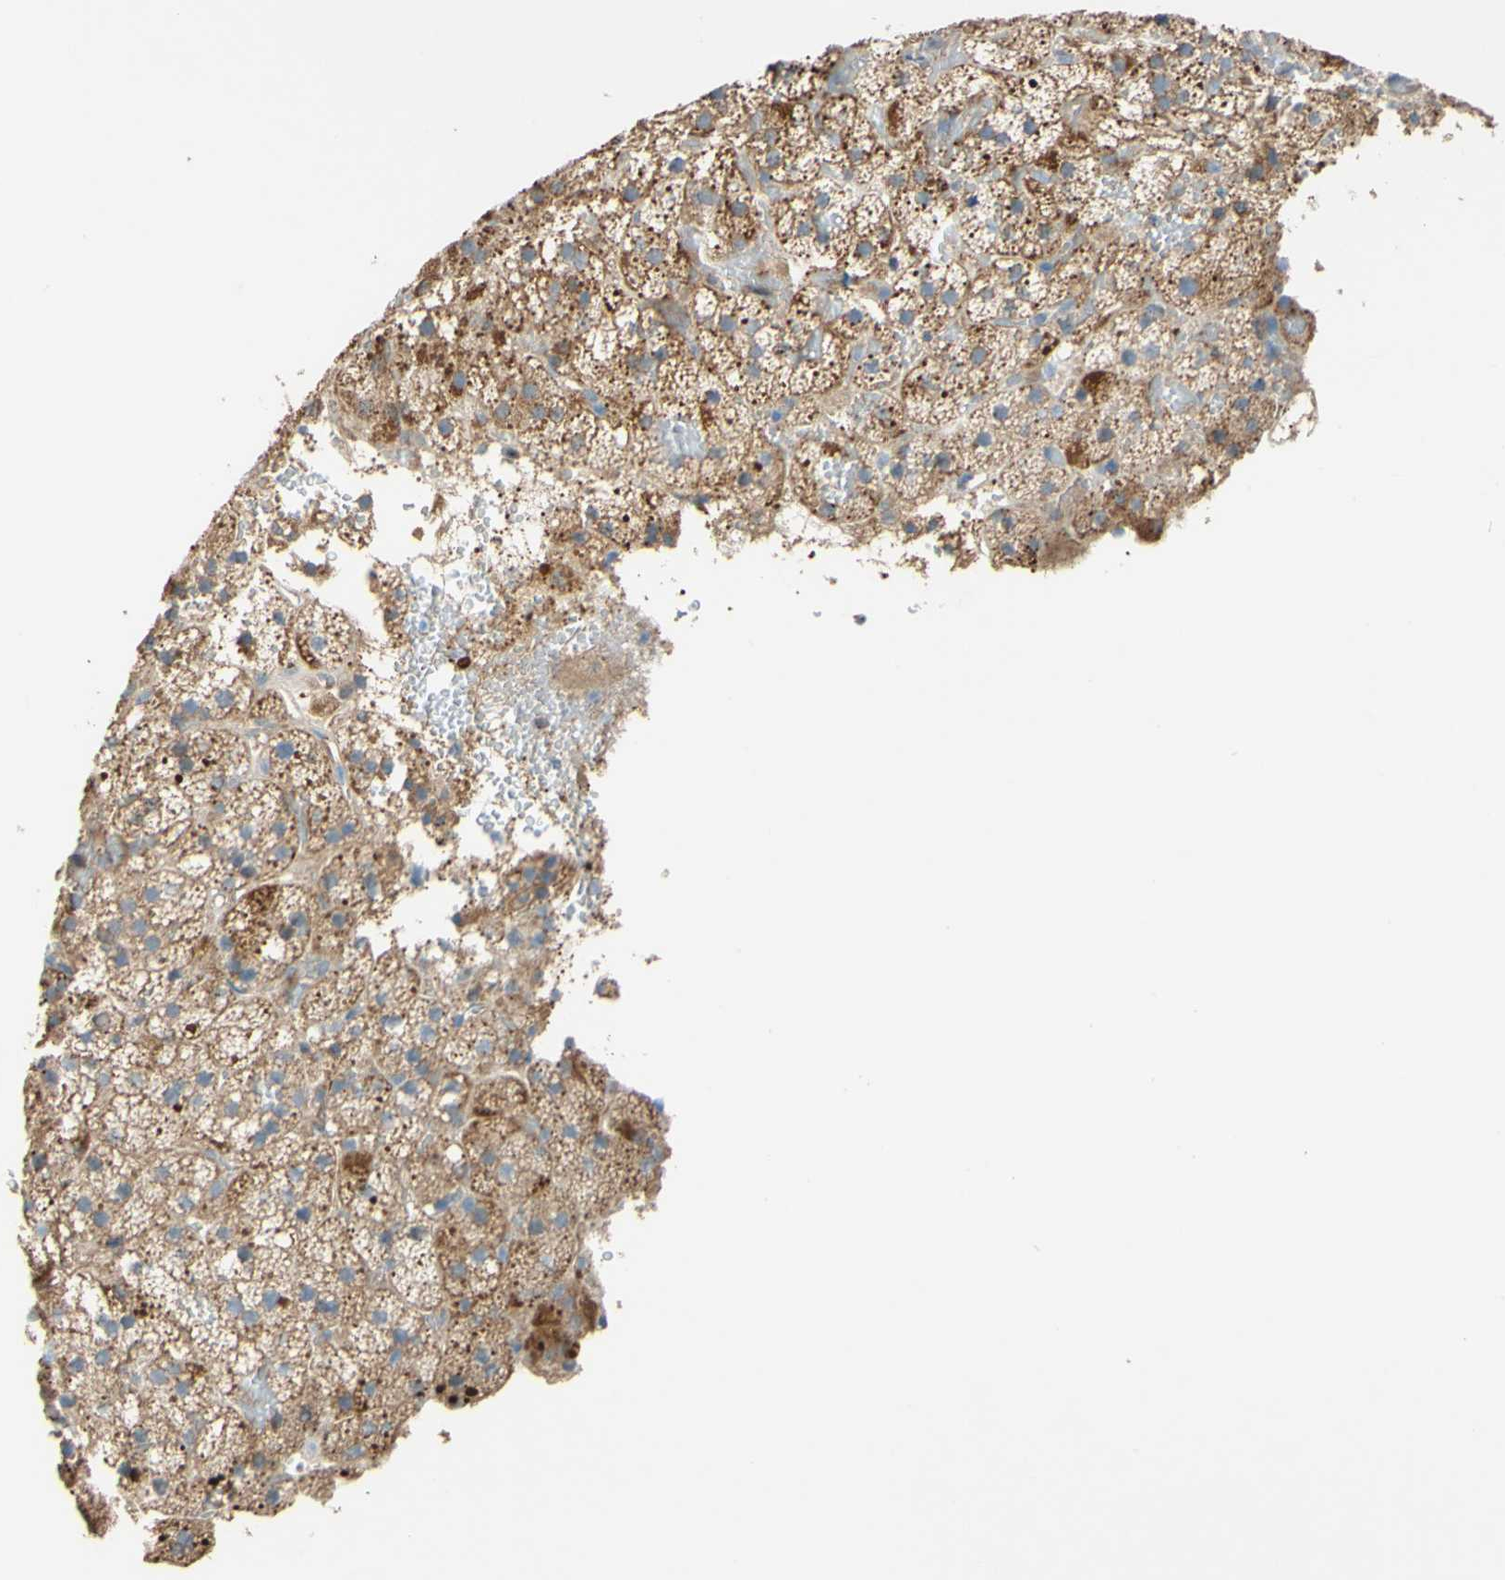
{"staining": {"intensity": "moderate", "quantity": ">75%", "location": "cytoplasmic/membranous"}, "tissue": "adrenal gland", "cell_type": "Glandular cells", "image_type": "normal", "snomed": [{"axis": "morphology", "description": "Normal tissue, NOS"}, {"axis": "topography", "description": "Adrenal gland"}], "caption": "A photomicrograph of adrenal gland stained for a protein shows moderate cytoplasmic/membranous brown staining in glandular cells.", "gene": "DKK3", "patient": {"sex": "female", "age": 59}}